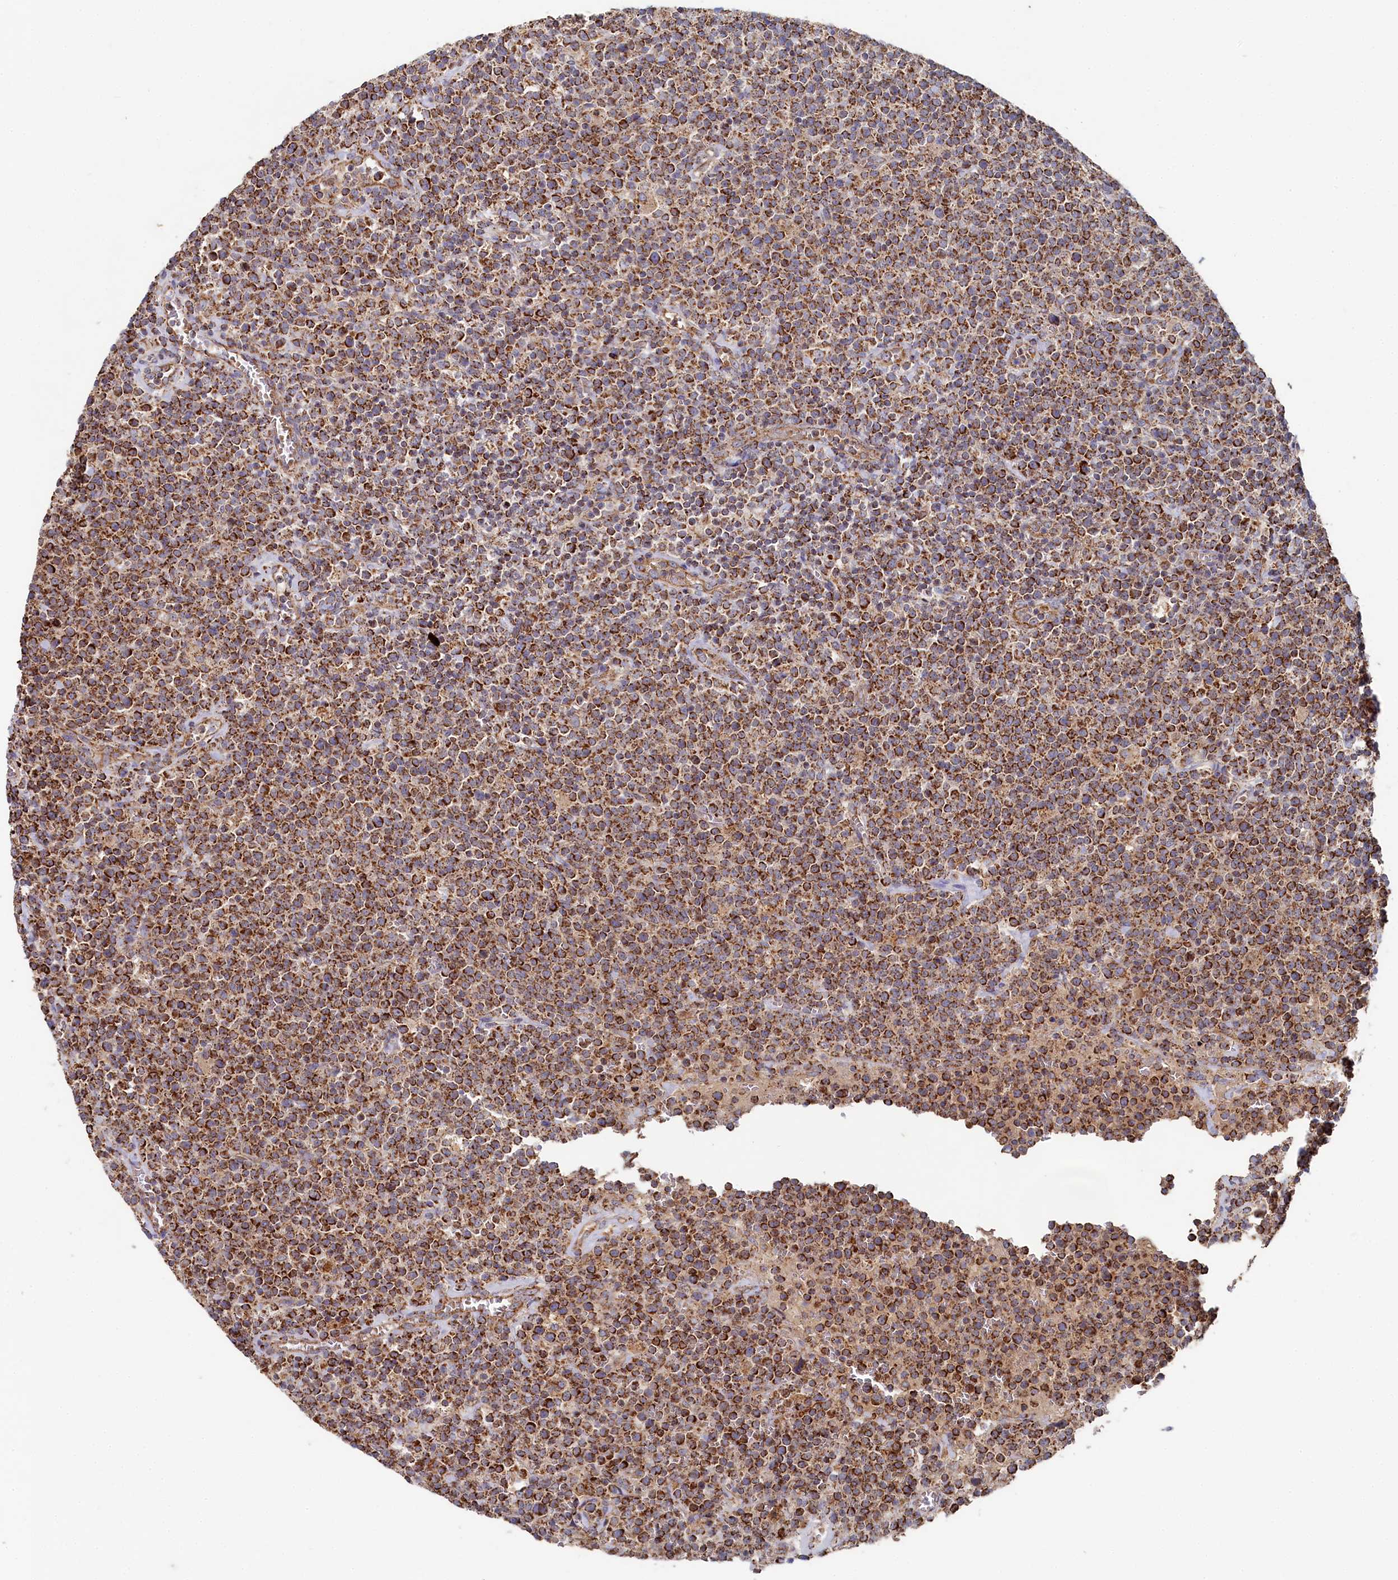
{"staining": {"intensity": "moderate", "quantity": ">75%", "location": "cytoplasmic/membranous"}, "tissue": "lymphoma", "cell_type": "Tumor cells", "image_type": "cancer", "snomed": [{"axis": "morphology", "description": "Malignant lymphoma, non-Hodgkin's type, High grade"}, {"axis": "topography", "description": "Lymph node"}], "caption": "A brown stain labels moderate cytoplasmic/membranous expression of a protein in lymphoma tumor cells. (brown staining indicates protein expression, while blue staining denotes nuclei).", "gene": "HAUS2", "patient": {"sex": "male", "age": 61}}